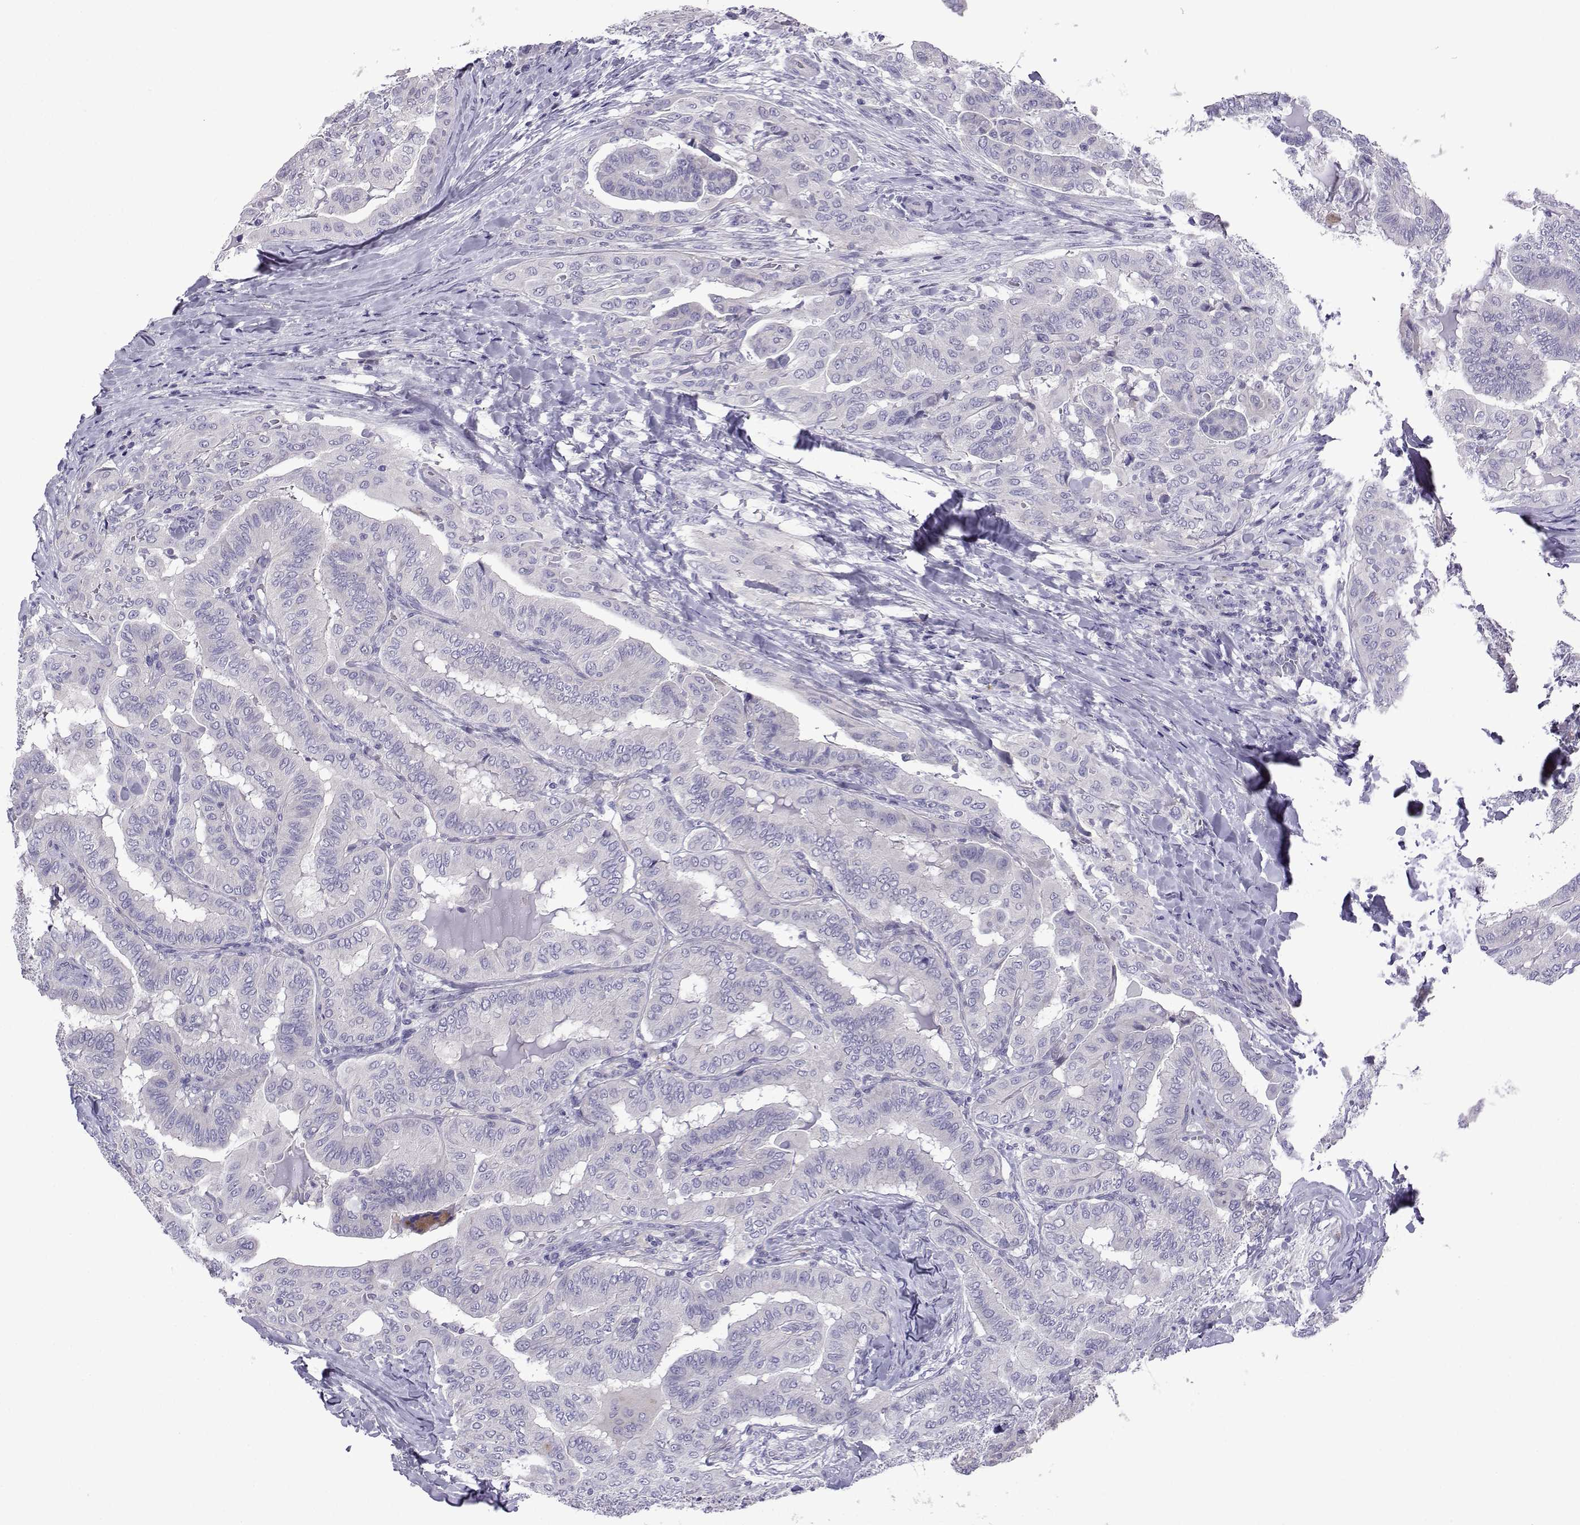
{"staining": {"intensity": "negative", "quantity": "none", "location": "none"}, "tissue": "thyroid cancer", "cell_type": "Tumor cells", "image_type": "cancer", "snomed": [{"axis": "morphology", "description": "Papillary adenocarcinoma, NOS"}, {"axis": "topography", "description": "Thyroid gland"}], "caption": "This is an IHC micrograph of human thyroid papillary adenocarcinoma. There is no positivity in tumor cells.", "gene": "CFAP70", "patient": {"sex": "female", "age": 68}}